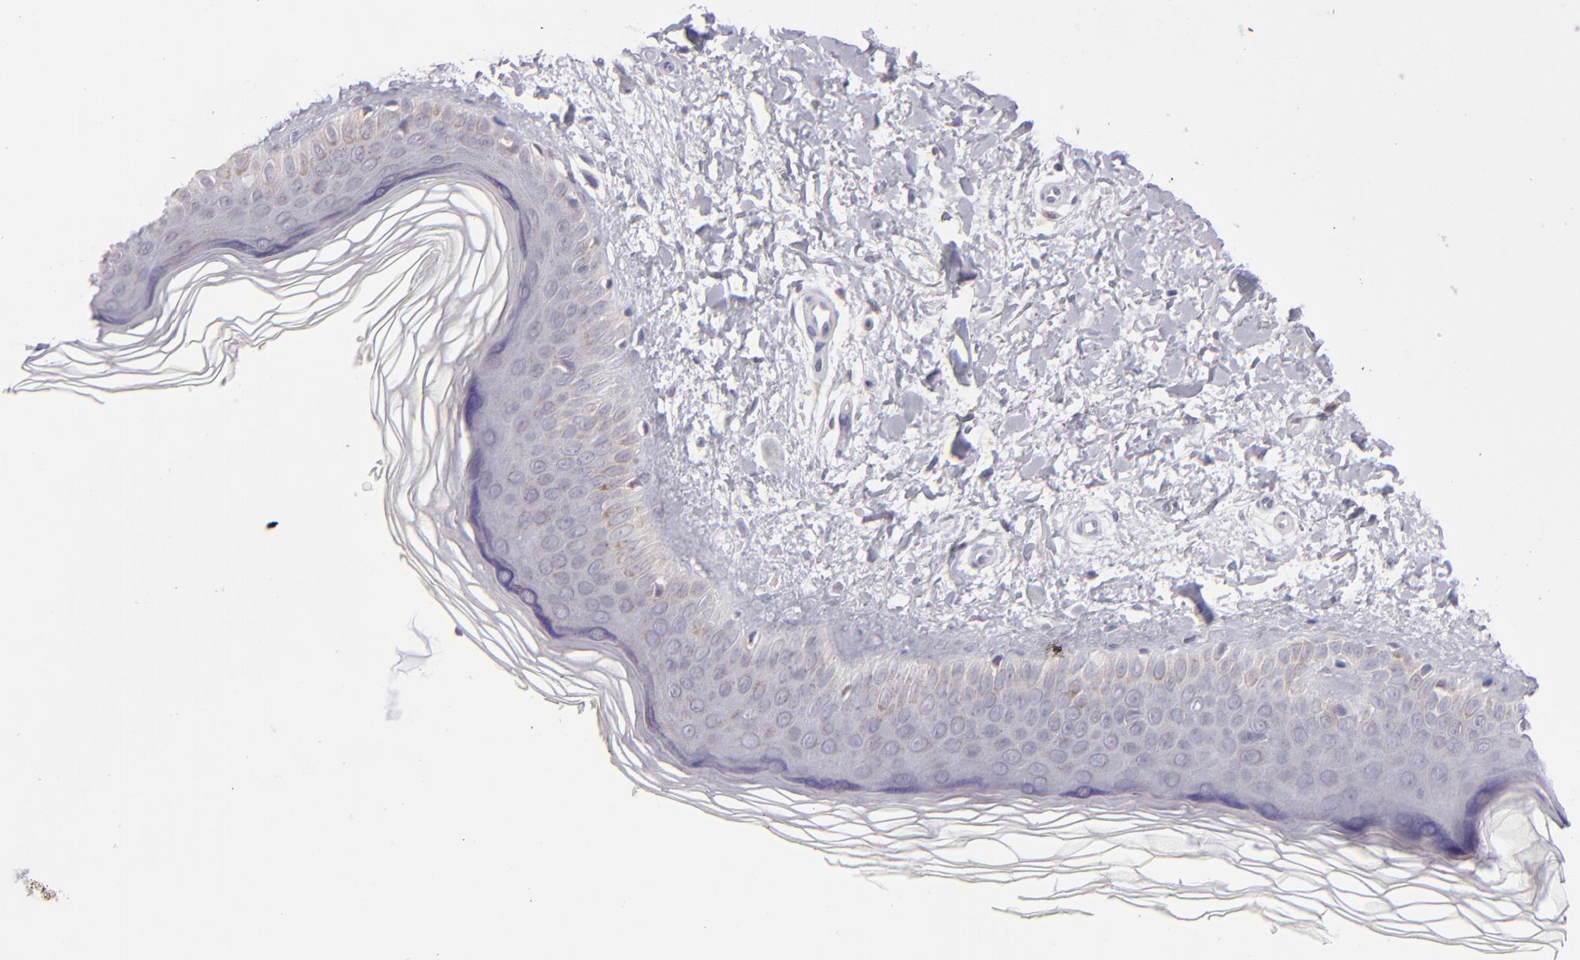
{"staining": {"intensity": "negative", "quantity": "none", "location": "none"}, "tissue": "skin", "cell_type": "Fibroblasts", "image_type": "normal", "snomed": [{"axis": "morphology", "description": "Normal tissue, NOS"}, {"axis": "topography", "description": "Skin"}], "caption": "Protein analysis of unremarkable skin demonstrates no significant staining in fibroblasts.", "gene": "TRAF3", "patient": {"sex": "female", "age": 19}}